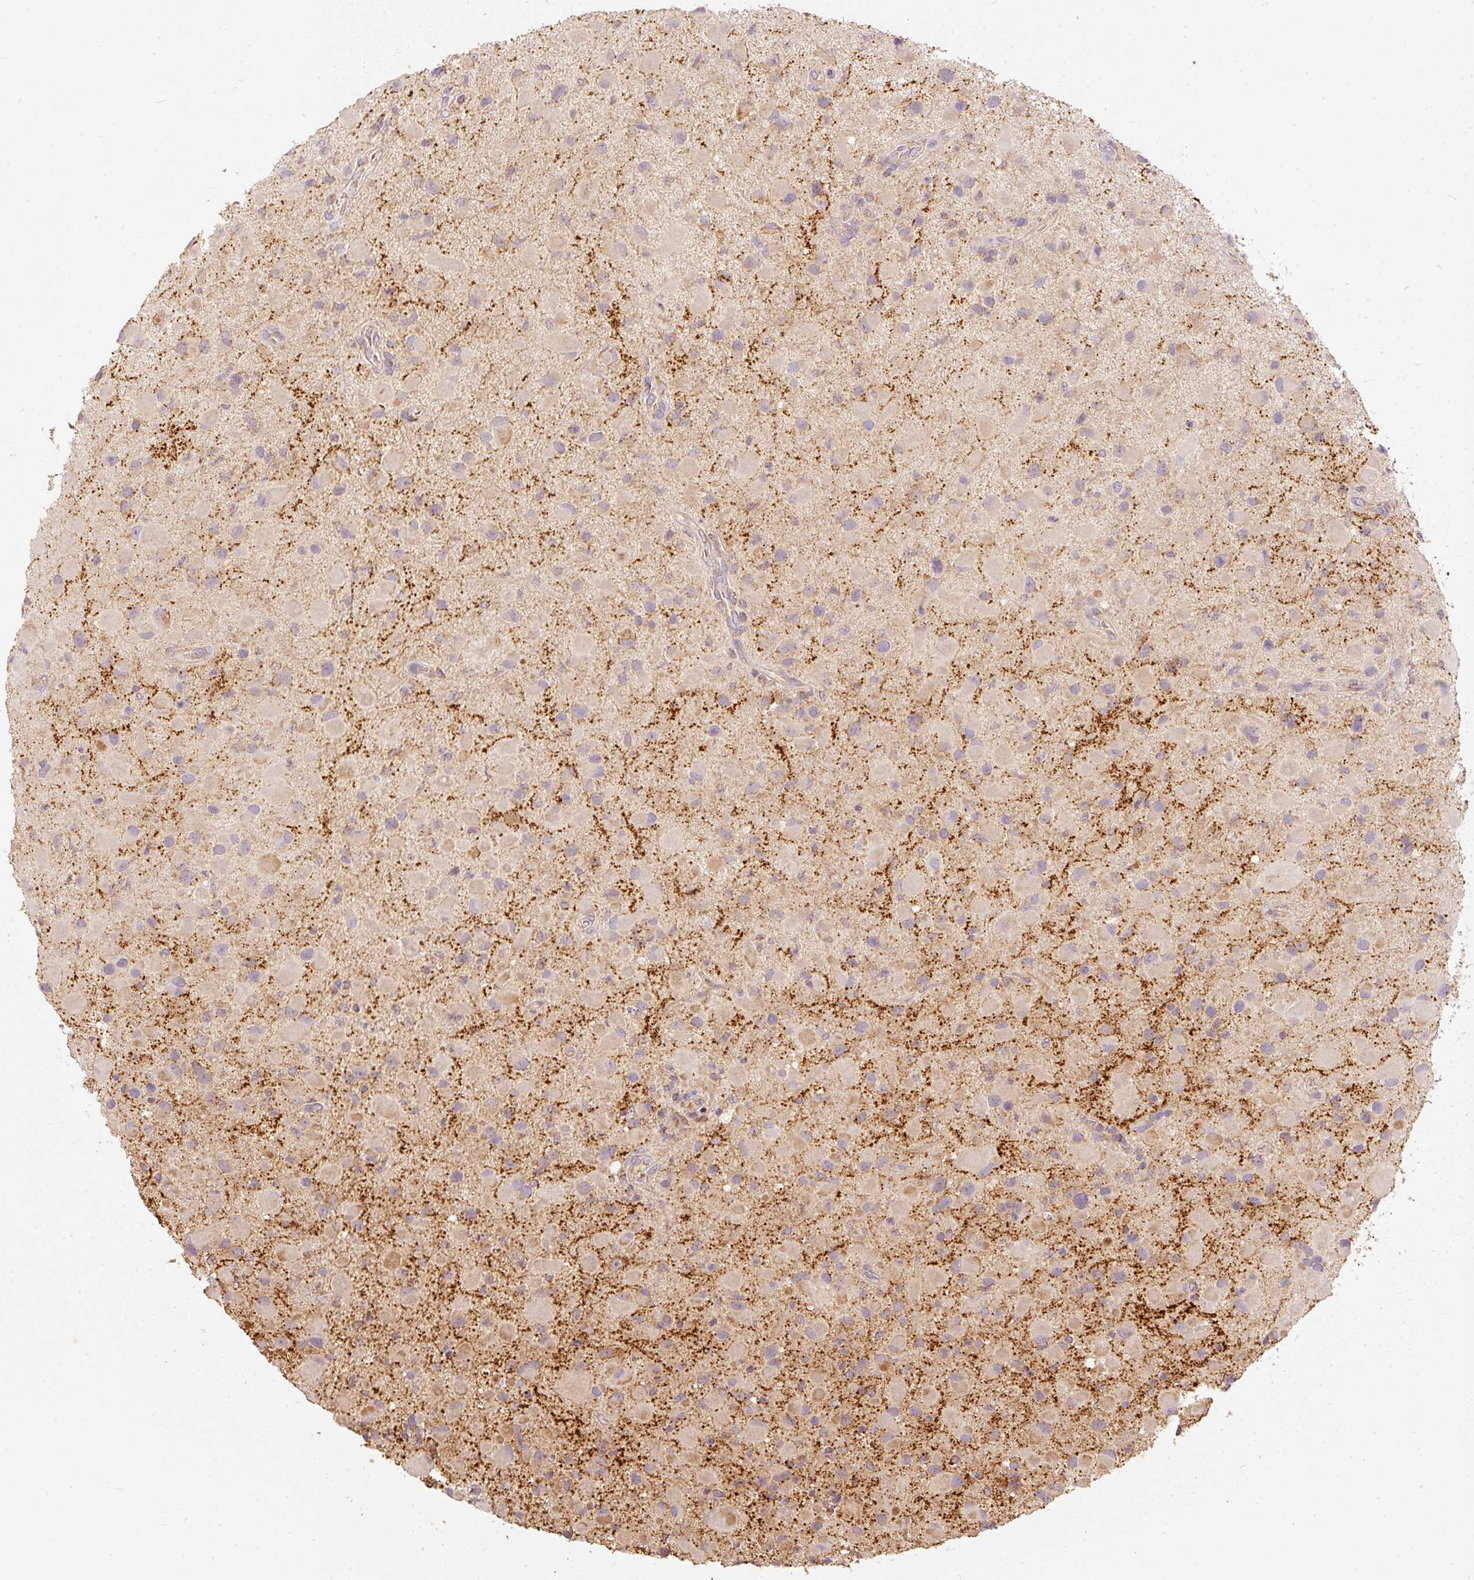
{"staining": {"intensity": "weak", "quantity": "25%-75%", "location": "cytoplasmic/membranous"}, "tissue": "glioma", "cell_type": "Tumor cells", "image_type": "cancer", "snomed": [{"axis": "morphology", "description": "Glioma, malignant, Low grade"}, {"axis": "topography", "description": "Brain"}], "caption": "Tumor cells exhibit low levels of weak cytoplasmic/membranous positivity in about 25%-75% of cells in malignant glioma (low-grade).", "gene": "PSENEN", "patient": {"sex": "female", "age": 32}}